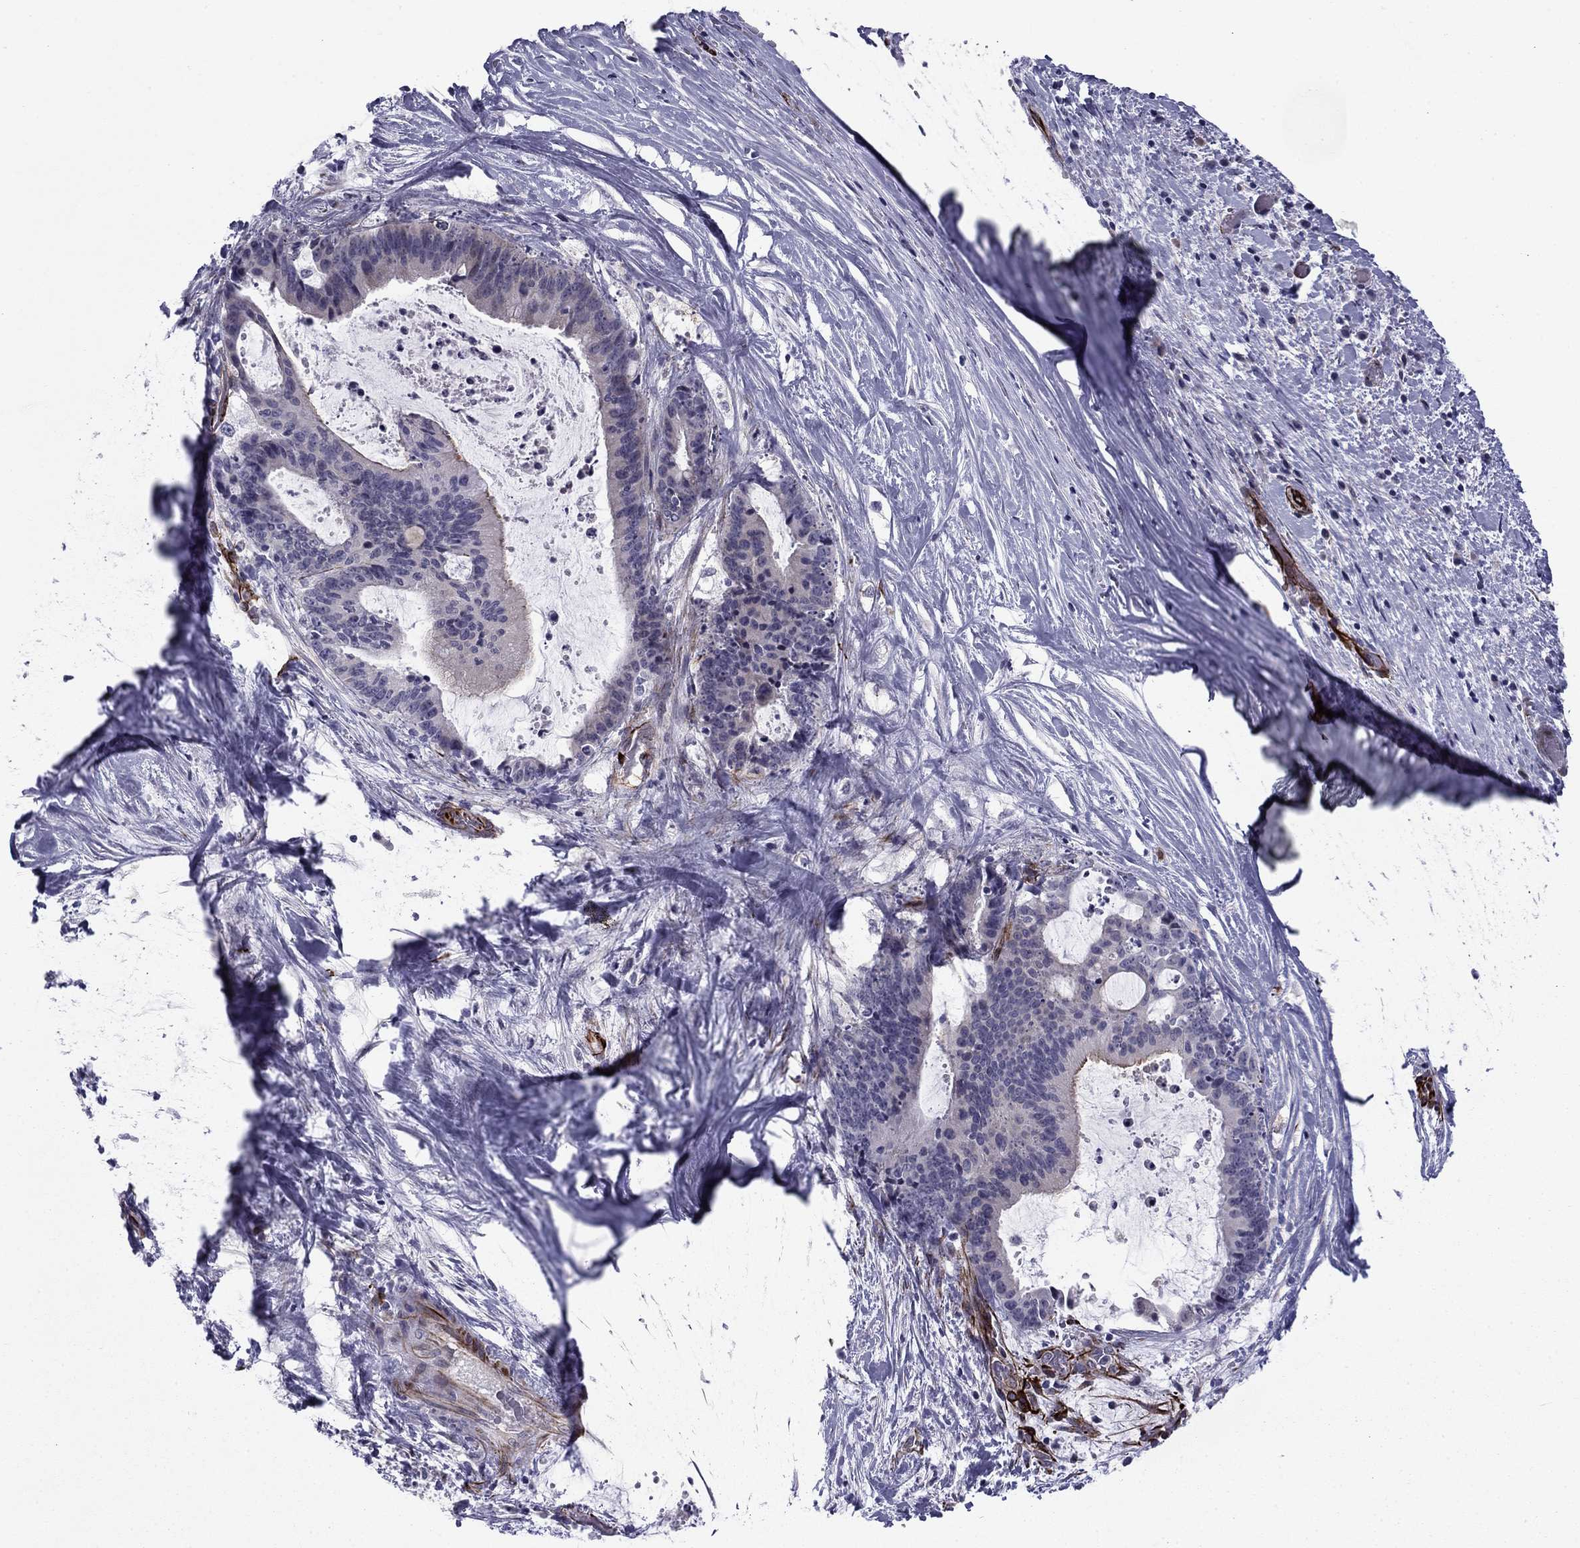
{"staining": {"intensity": "moderate", "quantity": "<25%", "location": "cytoplasmic/membranous"}, "tissue": "liver cancer", "cell_type": "Tumor cells", "image_type": "cancer", "snomed": [{"axis": "morphology", "description": "Cholangiocarcinoma"}, {"axis": "topography", "description": "Liver"}], "caption": "An immunohistochemistry (IHC) image of tumor tissue is shown. Protein staining in brown shows moderate cytoplasmic/membranous positivity in liver cancer (cholangiocarcinoma) within tumor cells.", "gene": "ANKS4B", "patient": {"sex": "female", "age": 73}}